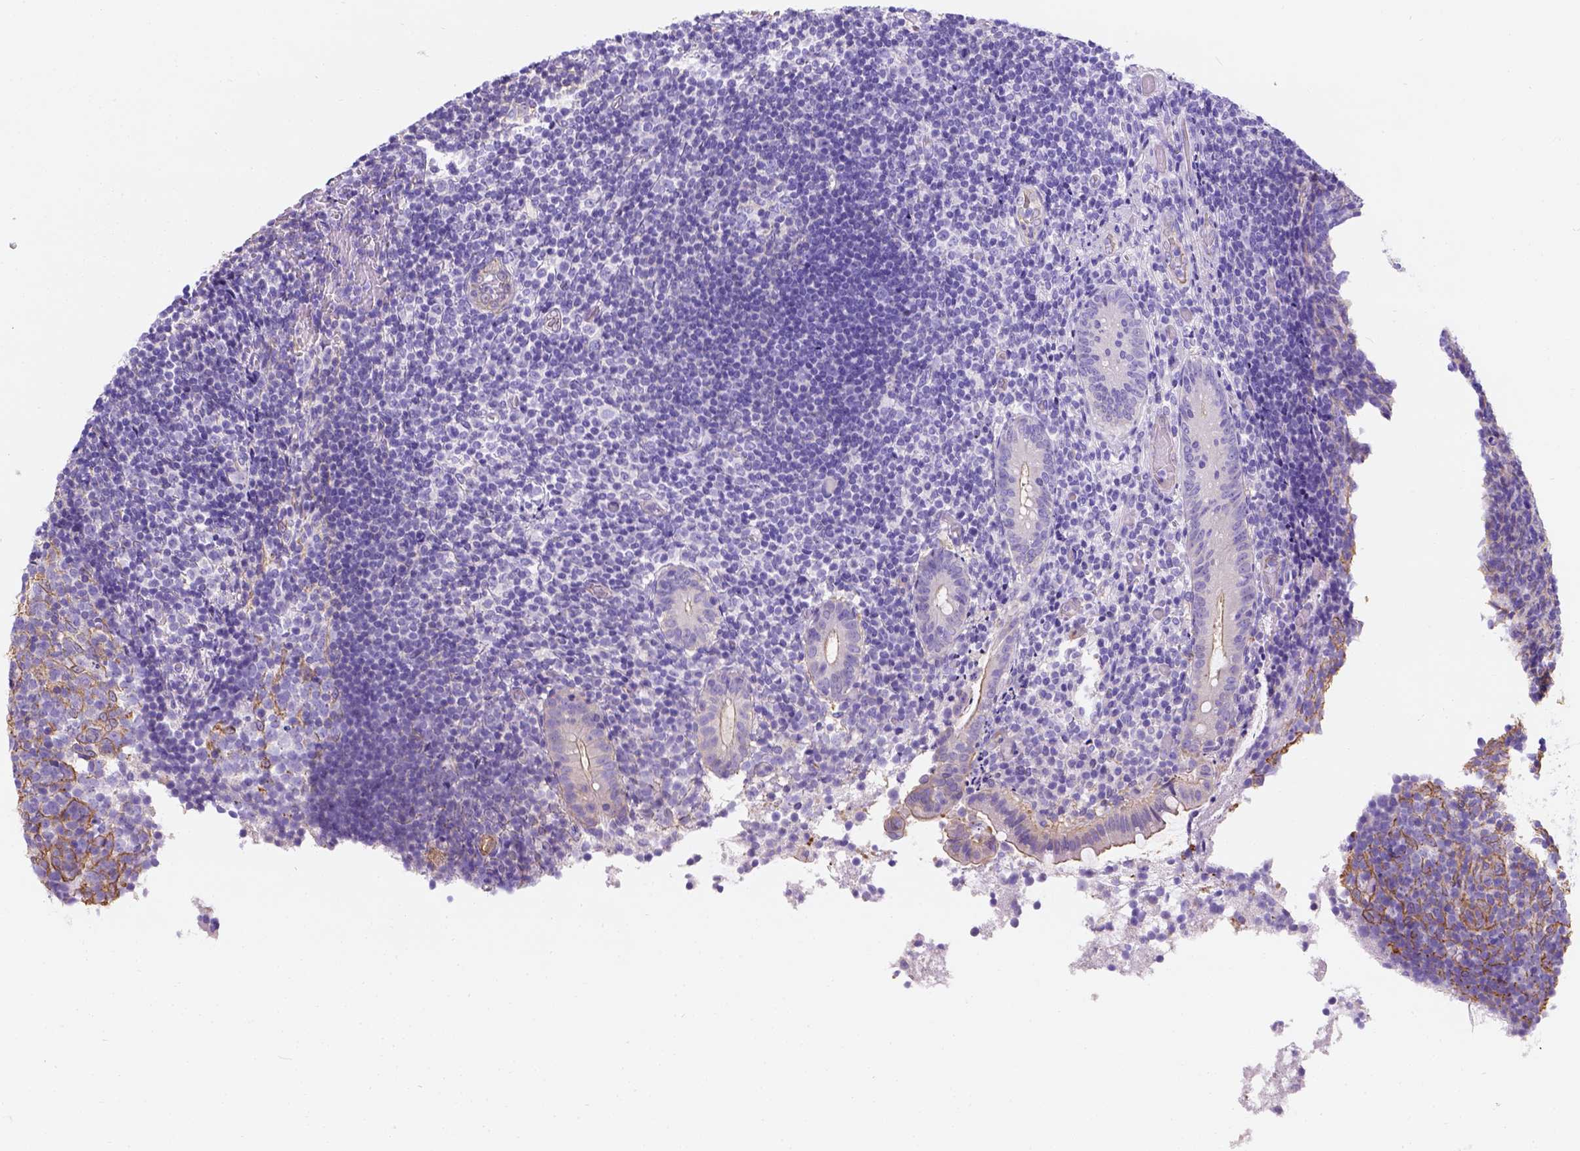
{"staining": {"intensity": "moderate", "quantity": "<25%", "location": "cytoplasmic/membranous"}, "tissue": "appendix", "cell_type": "Glandular cells", "image_type": "normal", "snomed": [{"axis": "morphology", "description": "Normal tissue, NOS"}, {"axis": "topography", "description": "Appendix"}], "caption": "A photomicrograph of human appendix stained for a protein shows moderate cytoplasmic/membranous brown staining in glandular cells. (DAB IHC, brown staining for protein, blue staining for nuclei).", "gene": "PHF7", "patient": {"sex": "female", "age": 32}}